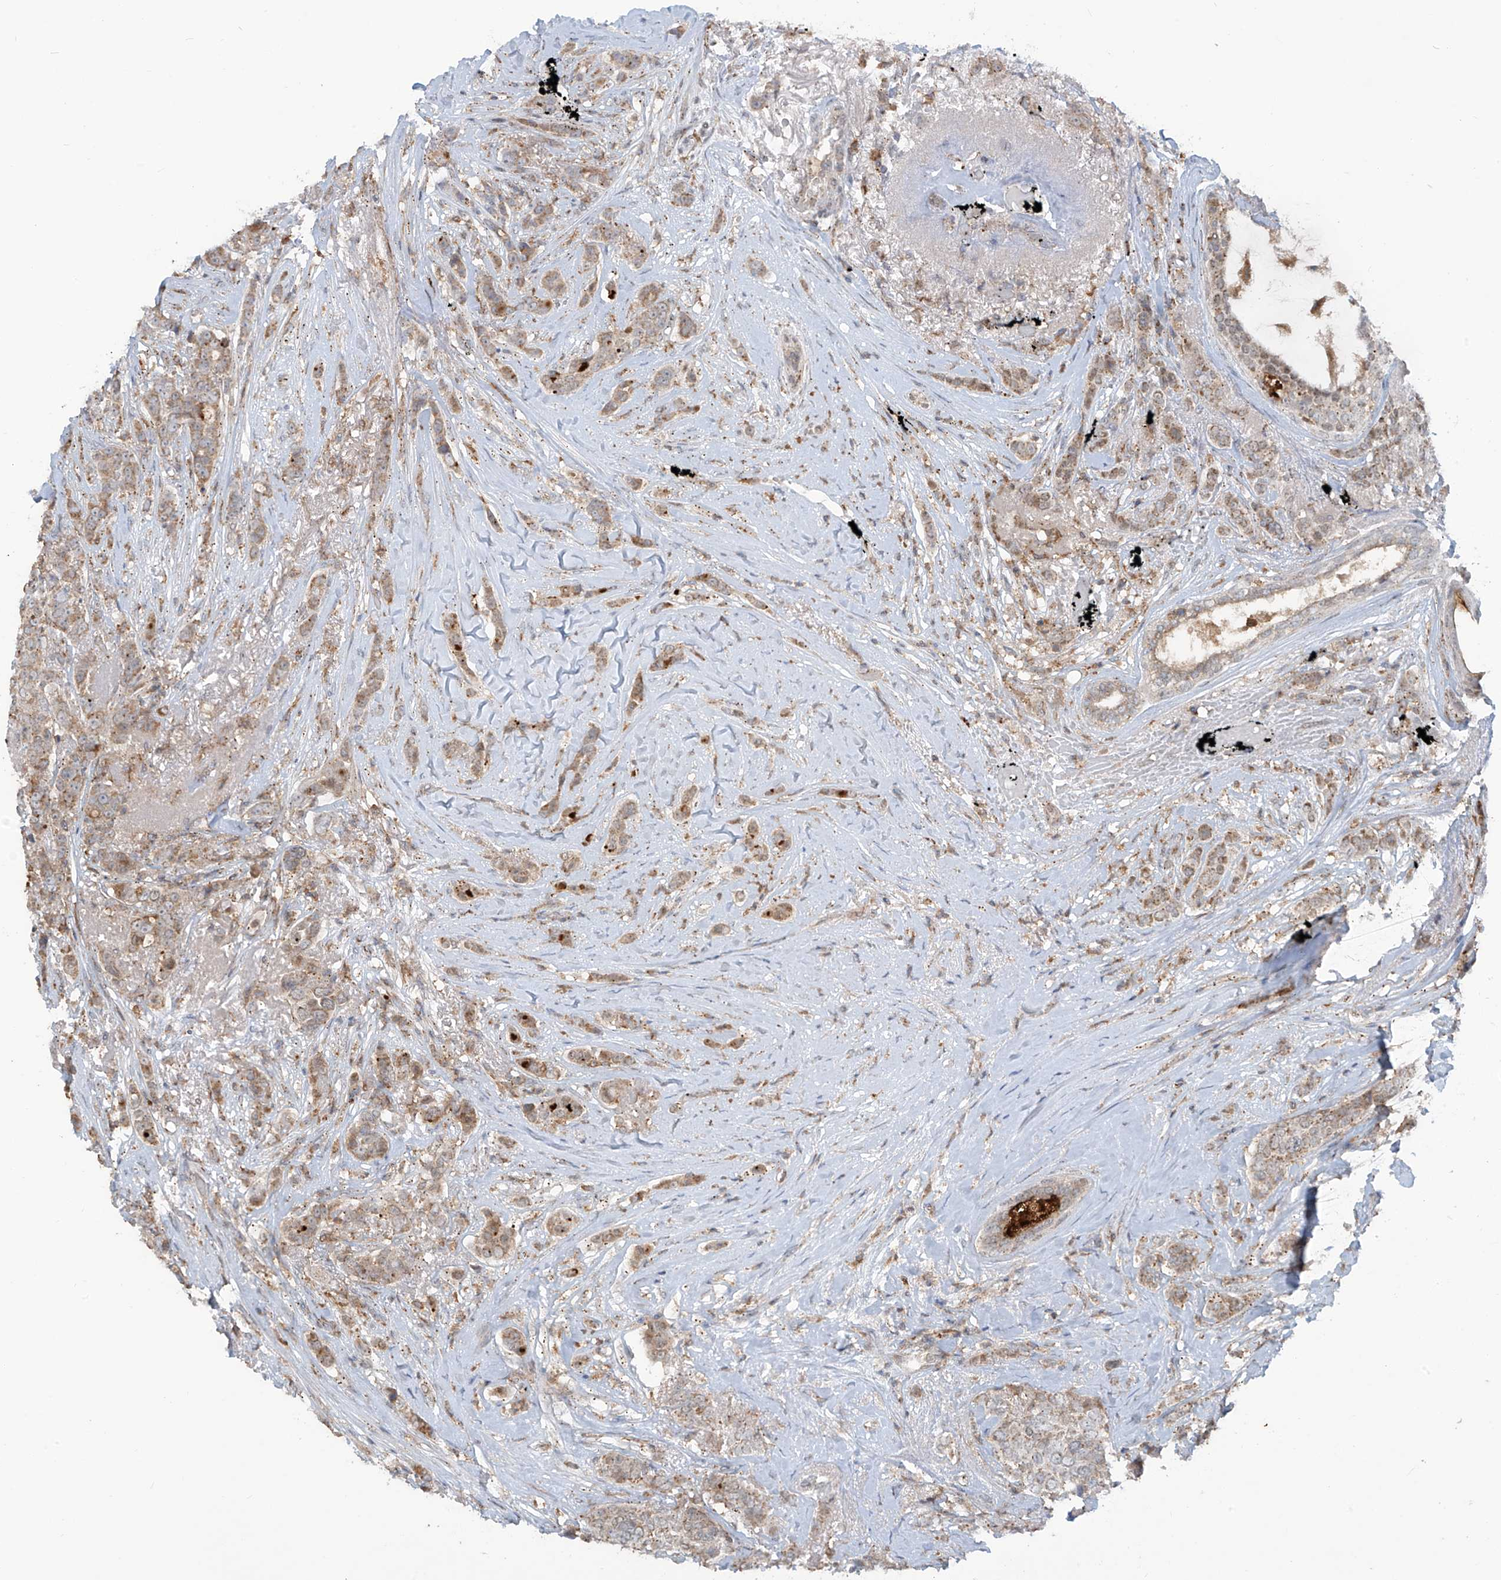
{"staining": {"intensity": "moderate", "quantity": ">75%", "location": "cytoplasmic/membranous"}, "tissue": "breast cancer", "cell_type": "Tumor cells", "image_type": "cancer", "snomed": [{"axis": "morphology", "description": "Lobular carcinoma"}, {"axis": "topography", "description": "Breast"}], "caption": "This histopathology image displays immunohistochemistry (IHC) staining of breast cancer (lobular carcinoma), with medium moderate cytoplasmic/membranous positivity in approximately >75% of tumor cells.", "gene": "PARVG", "patient": {"sex": "female", "age": 51}}